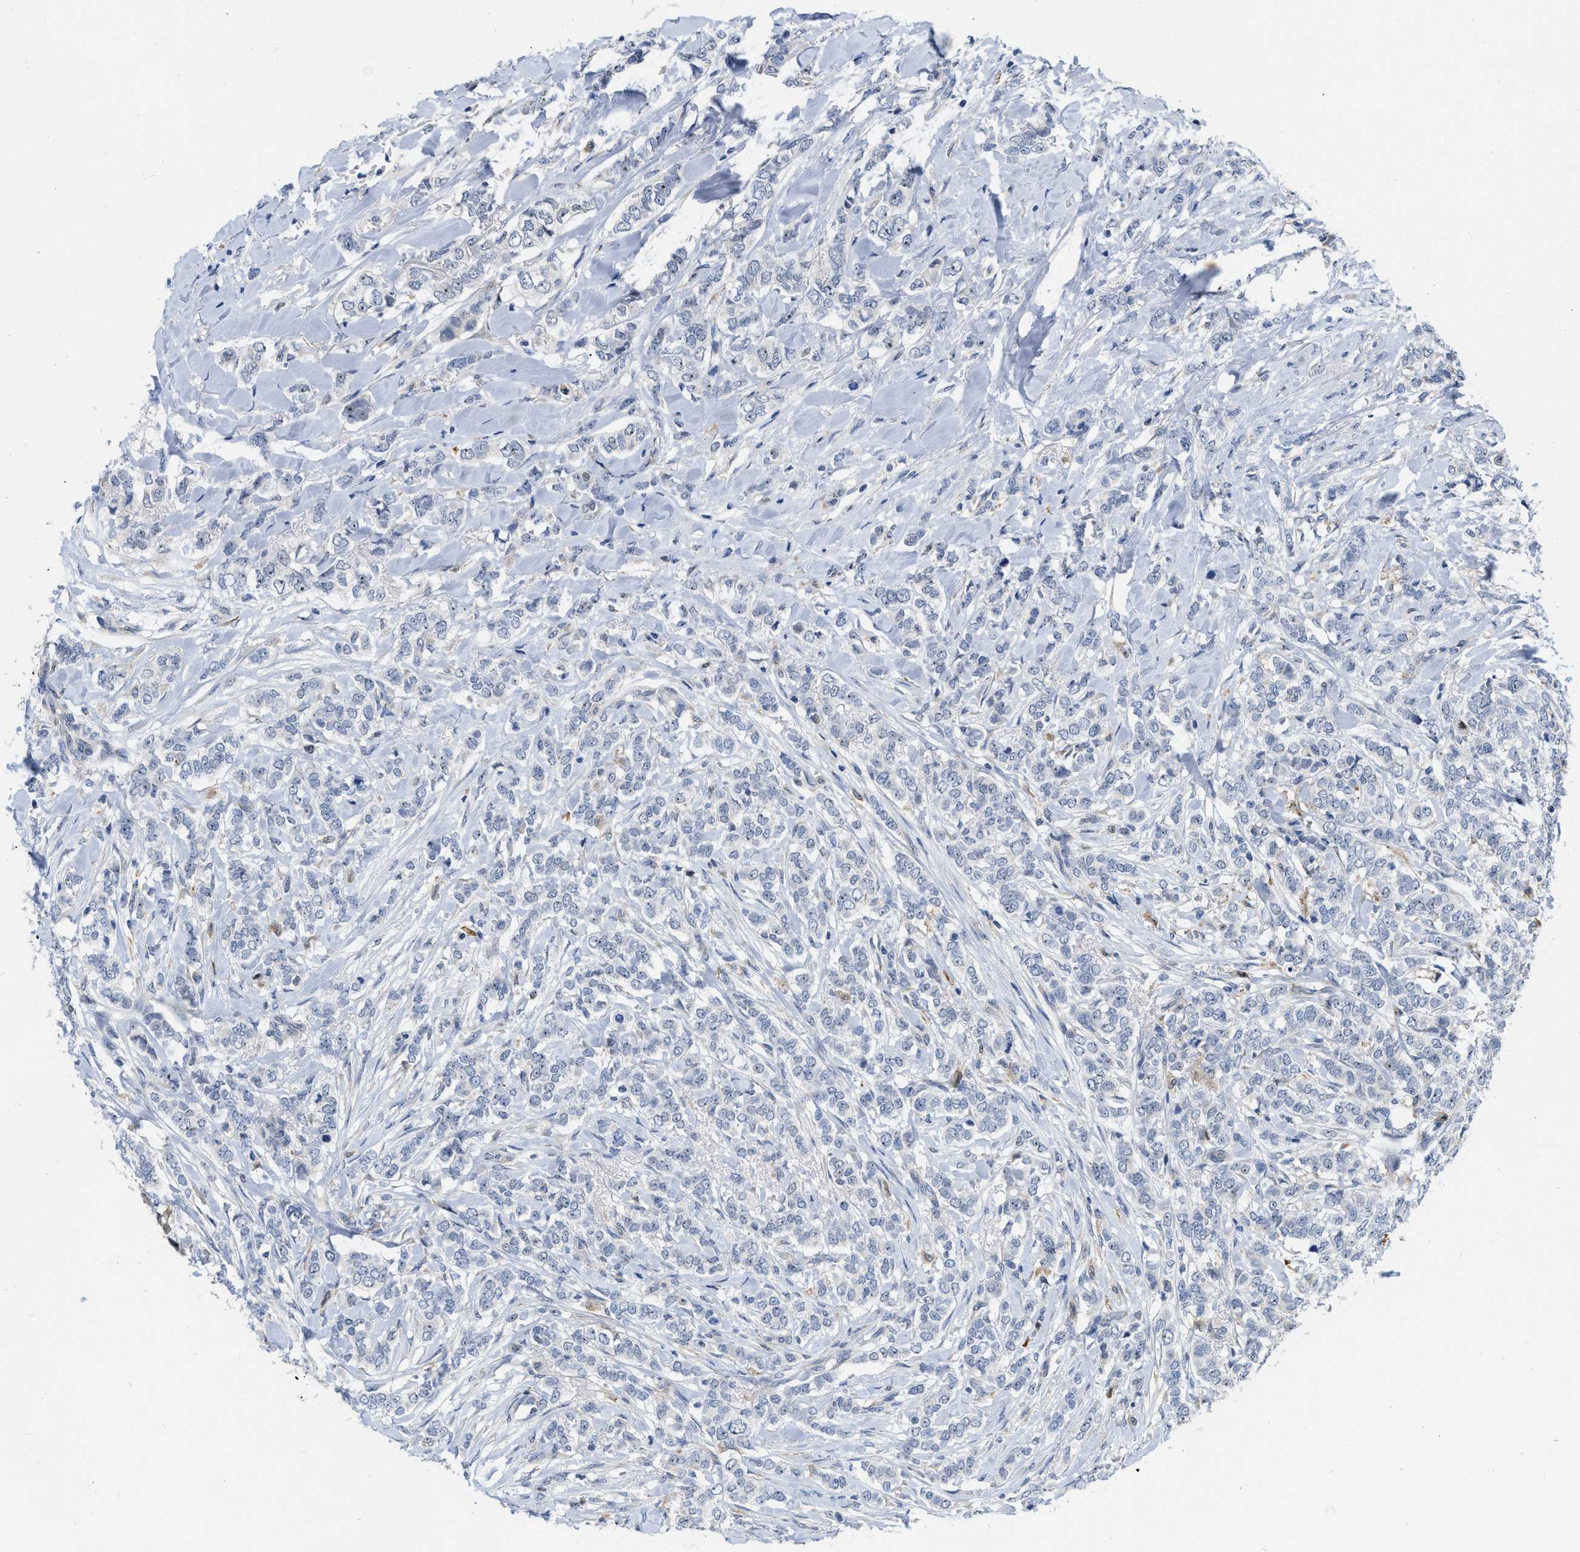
{"staining": {"intensity": "weak", "quantity": ">75%", "location": "nuclear"}, "tissue": "breast cancer", "cell_type": "Tumor cells", "image_type": "cancer", "snomed": [{"axis": "morphology", "description": "Lobular carcinoma"}, {"axis": "topography", "description": "Skin"}, {"axis": "topography", "description": "Breast"}], "caption": "Lobular carcinoma (breast) stained with a brown dye demonstrates weak nuclear positive staining in about >75% of tumor cells.", "gene": "ELAC2", "patient": {"sex": "female", "age": 46}}